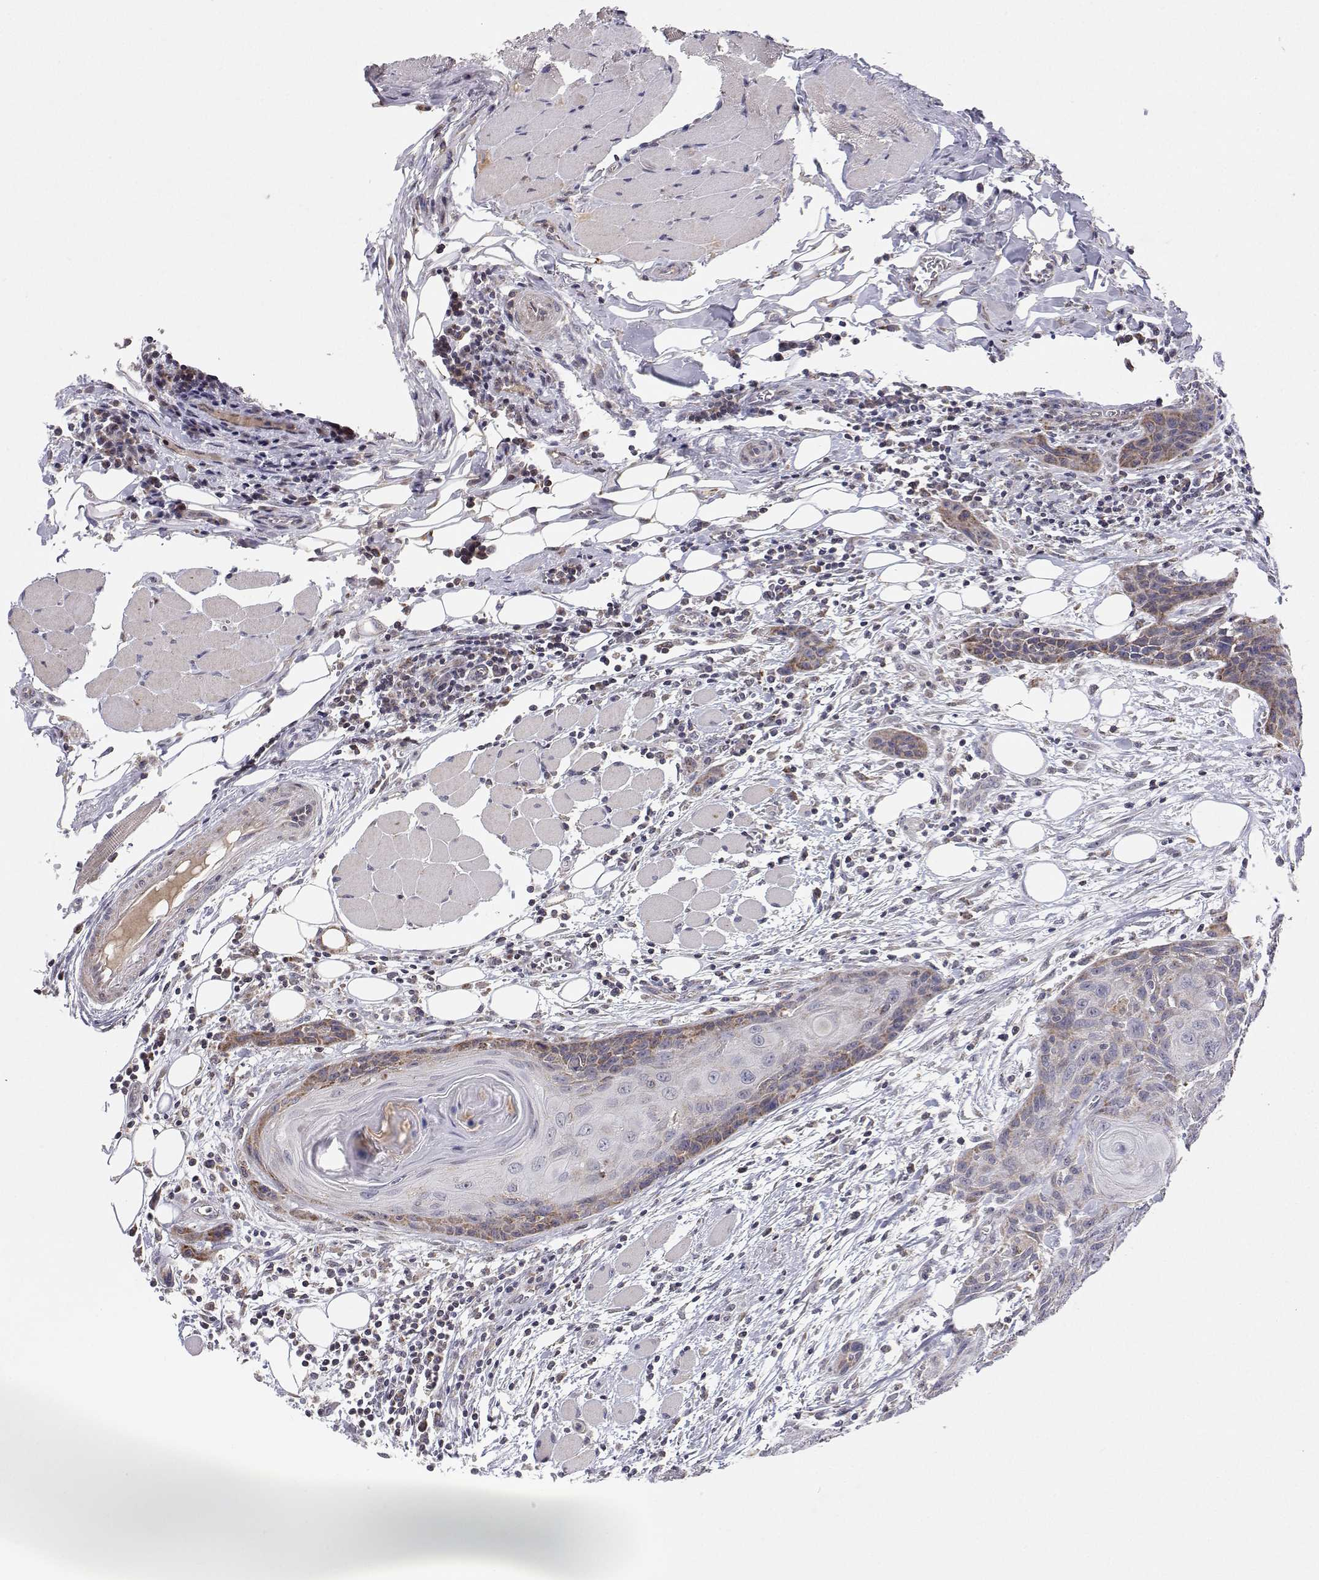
{"staining": {"intensity": "weak", "quantity": "<25%", "location": "cytoplasmic/membranous"}, "tissue": "head and neck cancer", "cell_type": "Tumor cells", "image_type": "cancer", "snomed": [{"axis": "morphology", "description": "Squamous cell carcinoma, NOS"}, {"axis": "topography", "description": "Oral tissue"}, {"axis": "topography", "description": "Head-Neck"}], "caption": "The histopathology image reveals no staining of tumor cells in head and neck cancer (squamous cell carcinoma).", "gene": "MRPL3", "patient": {"sex": "male", "age": 58}}